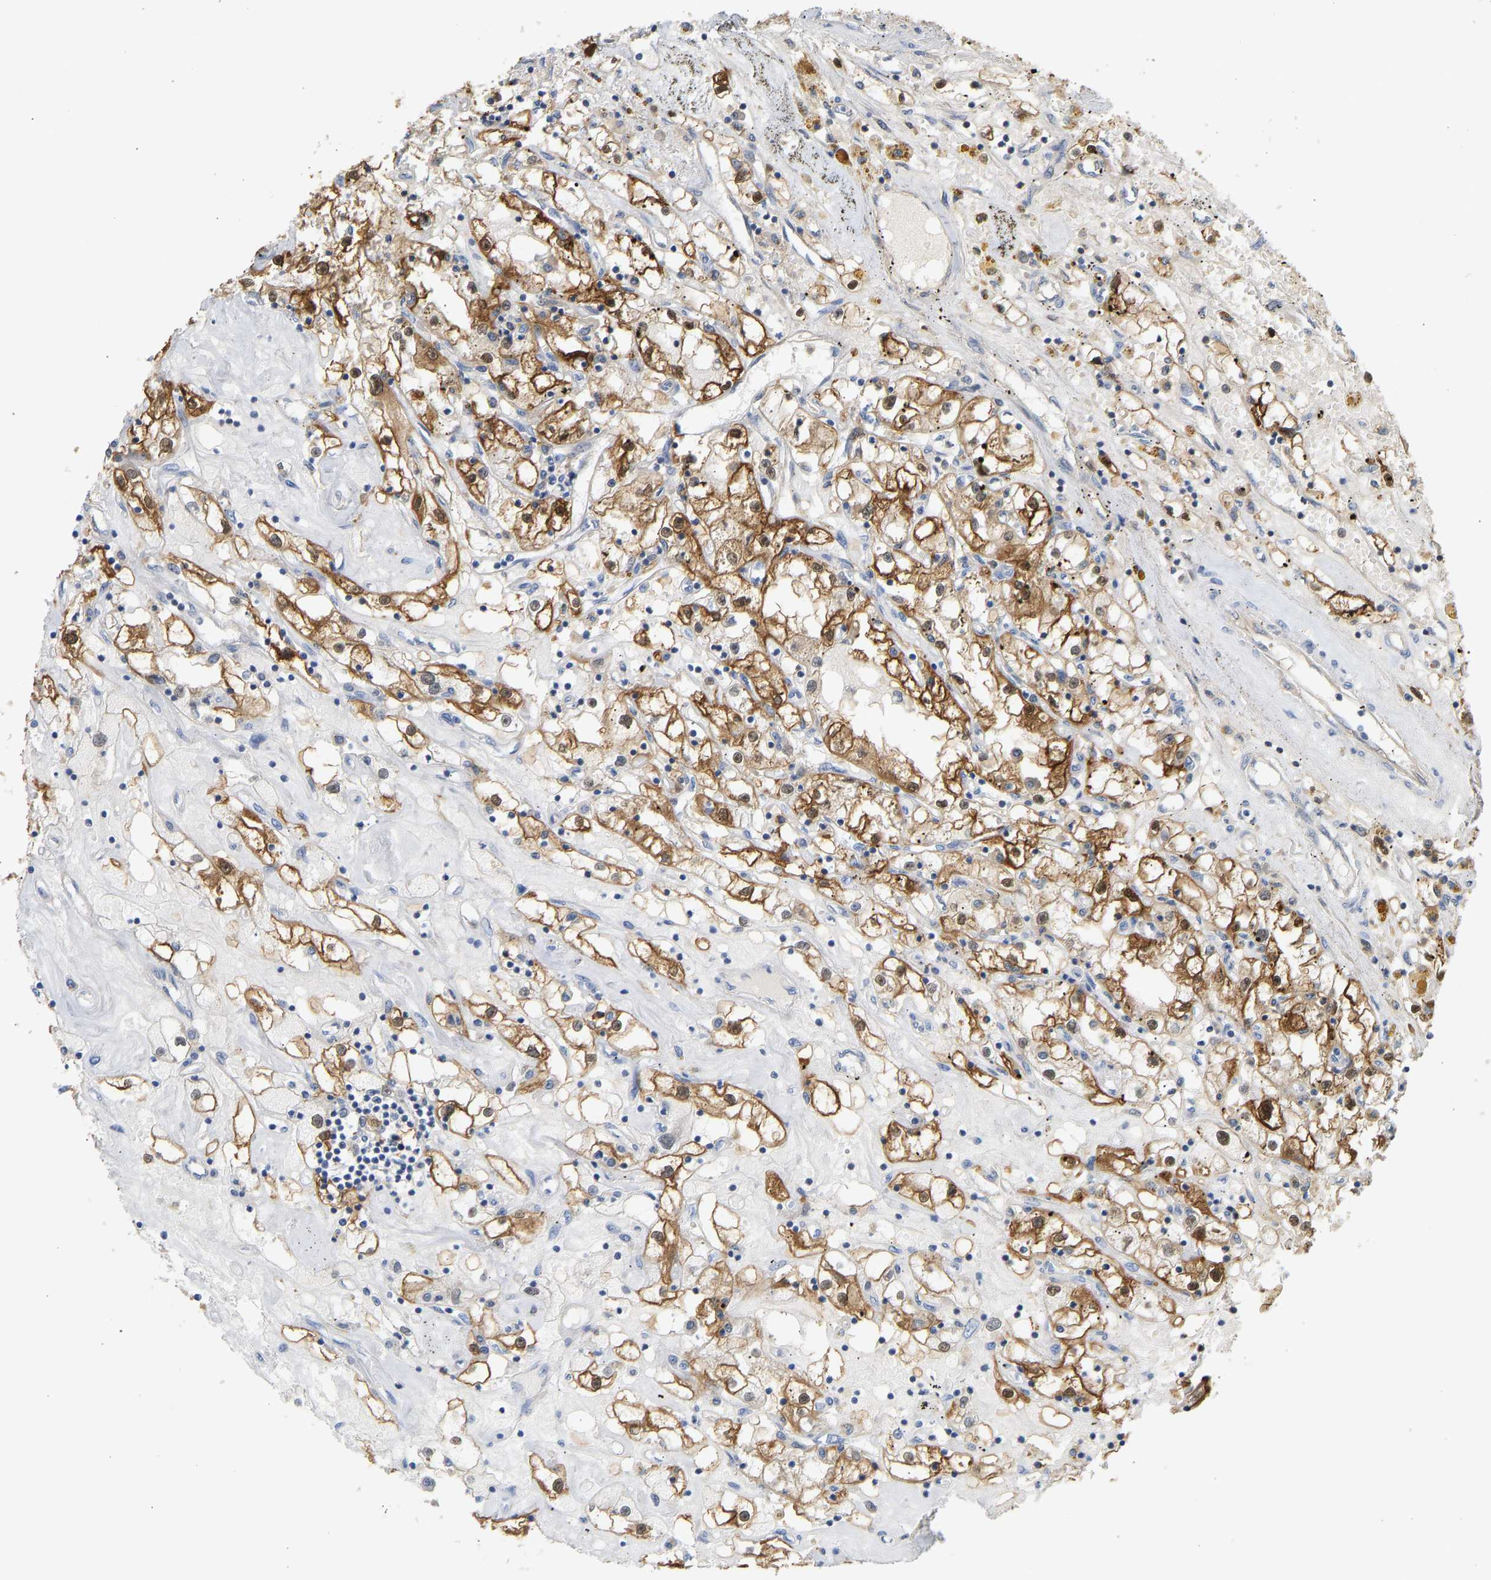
{"staining": {"intensity": "moderate", "quantity": ">75%", "location": "cytoplasmic/membranous,nuclear"}, "tissue": "renal cancer", "cell_type": "Tumor cells", "image_type": "cancer", "snomed": [{"axis": "morphology", "description": "Adenocarcinoma, NOS"}, {"axis": "topography", "description": "Kidney"}], "caption": "The image exhibits a brown stain indicating the presence of a protein in the cytoplasmic/membranous and nuclear of tumor cells in adenocarcinoma (renal). (DAB (3,3'-diaminobenzidine) = brown stain, brightfield microscopy at high magnification).", "gene": "ENO1", "patient": {"sex": "male", "age": 56}}